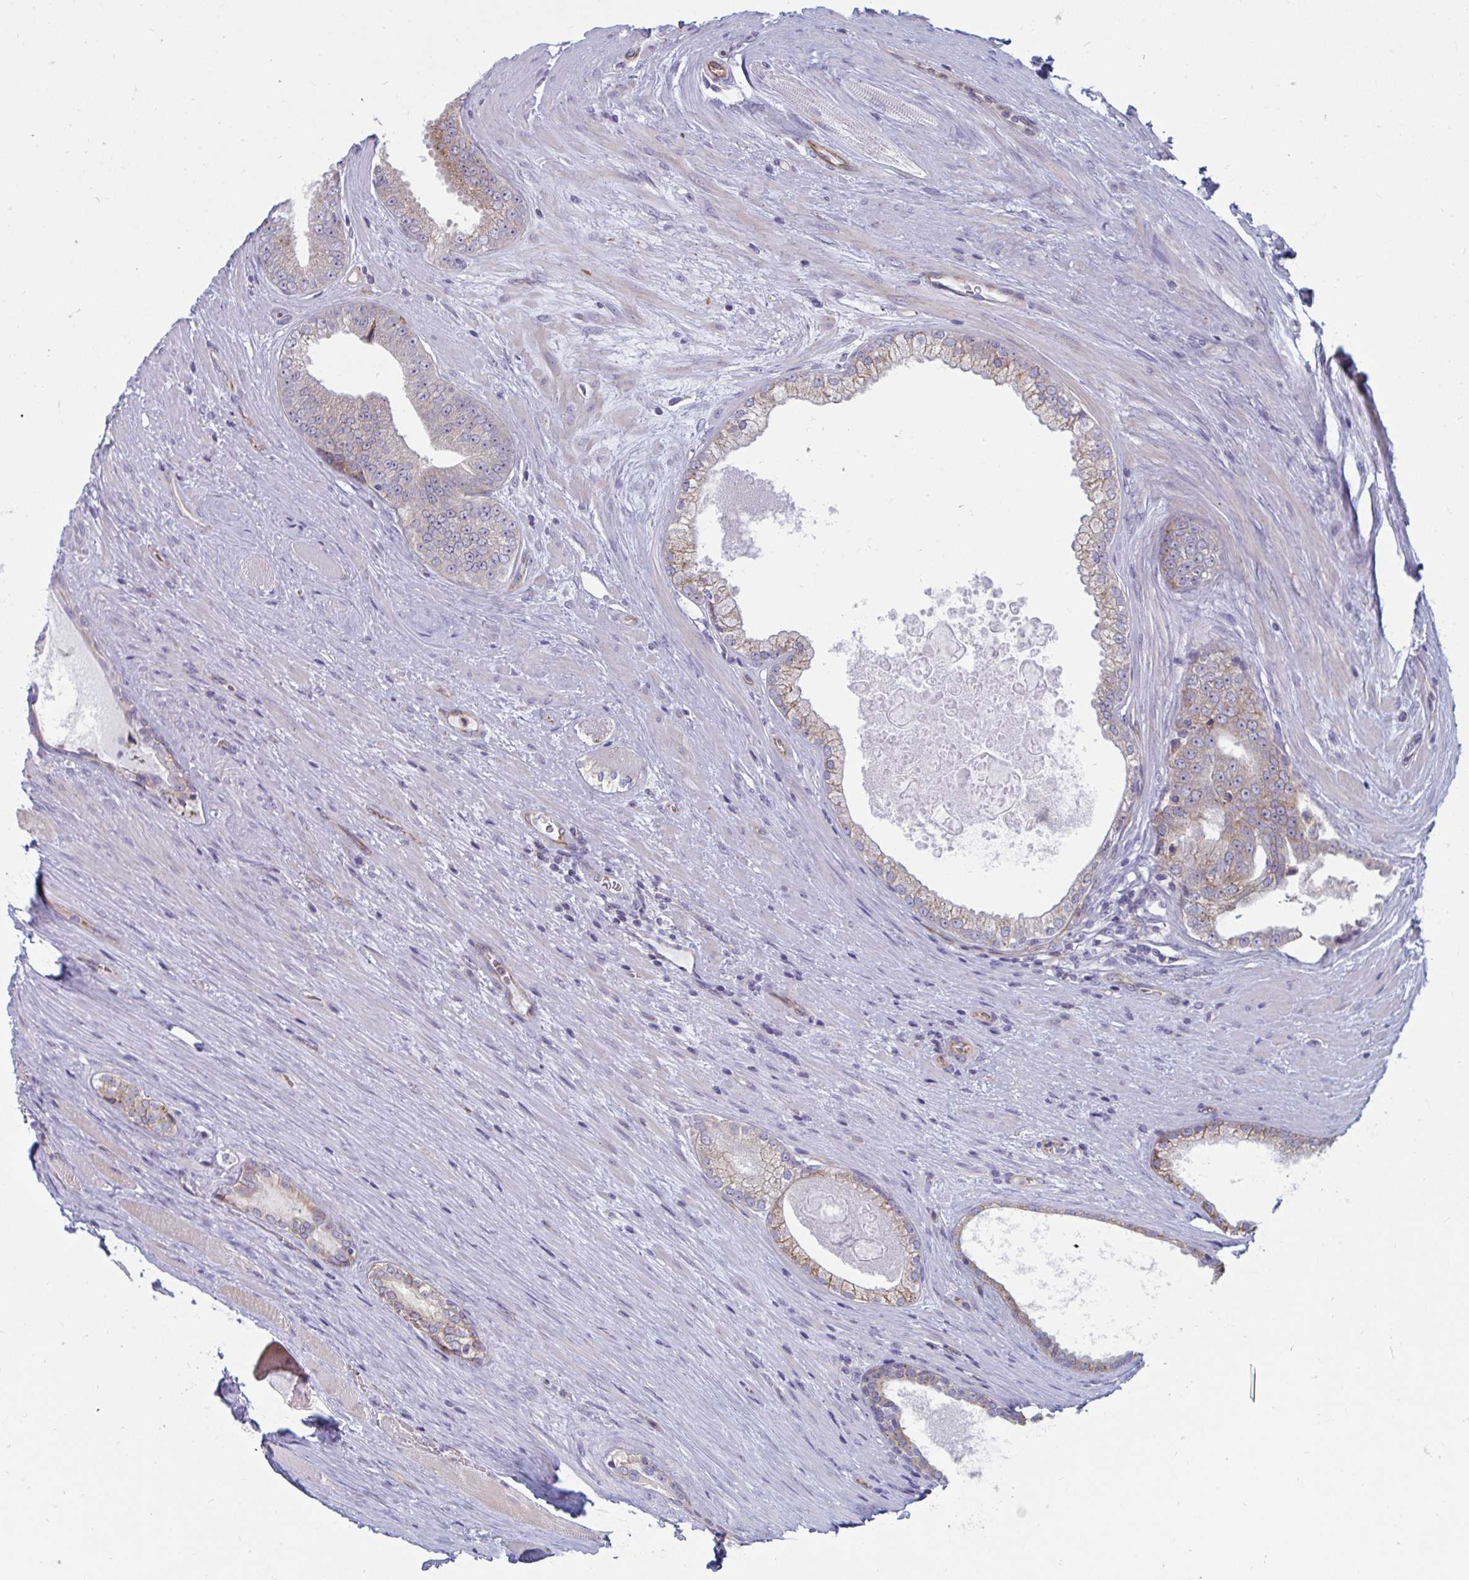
{"staining": {"intensity": "weak", "quantity": "<25%", "location": "cytoplasmic/membranous"}, "tissue": "prostate cancer", "cell_type": "Tumor cells", "image_type": "cancer", "snomed": [{"axis": "morphology", "description": "Adenocarcinoma, Low grade"}, {"axis": "topography", "description": "Prostate"}], "caption": "Photomicrograph shows no significant protein positivity in tumor cells of prostate adenocarcinoma (low-grade).", "gene": "SLC9A6", "patient": {"sex": "male", "age": 67}}